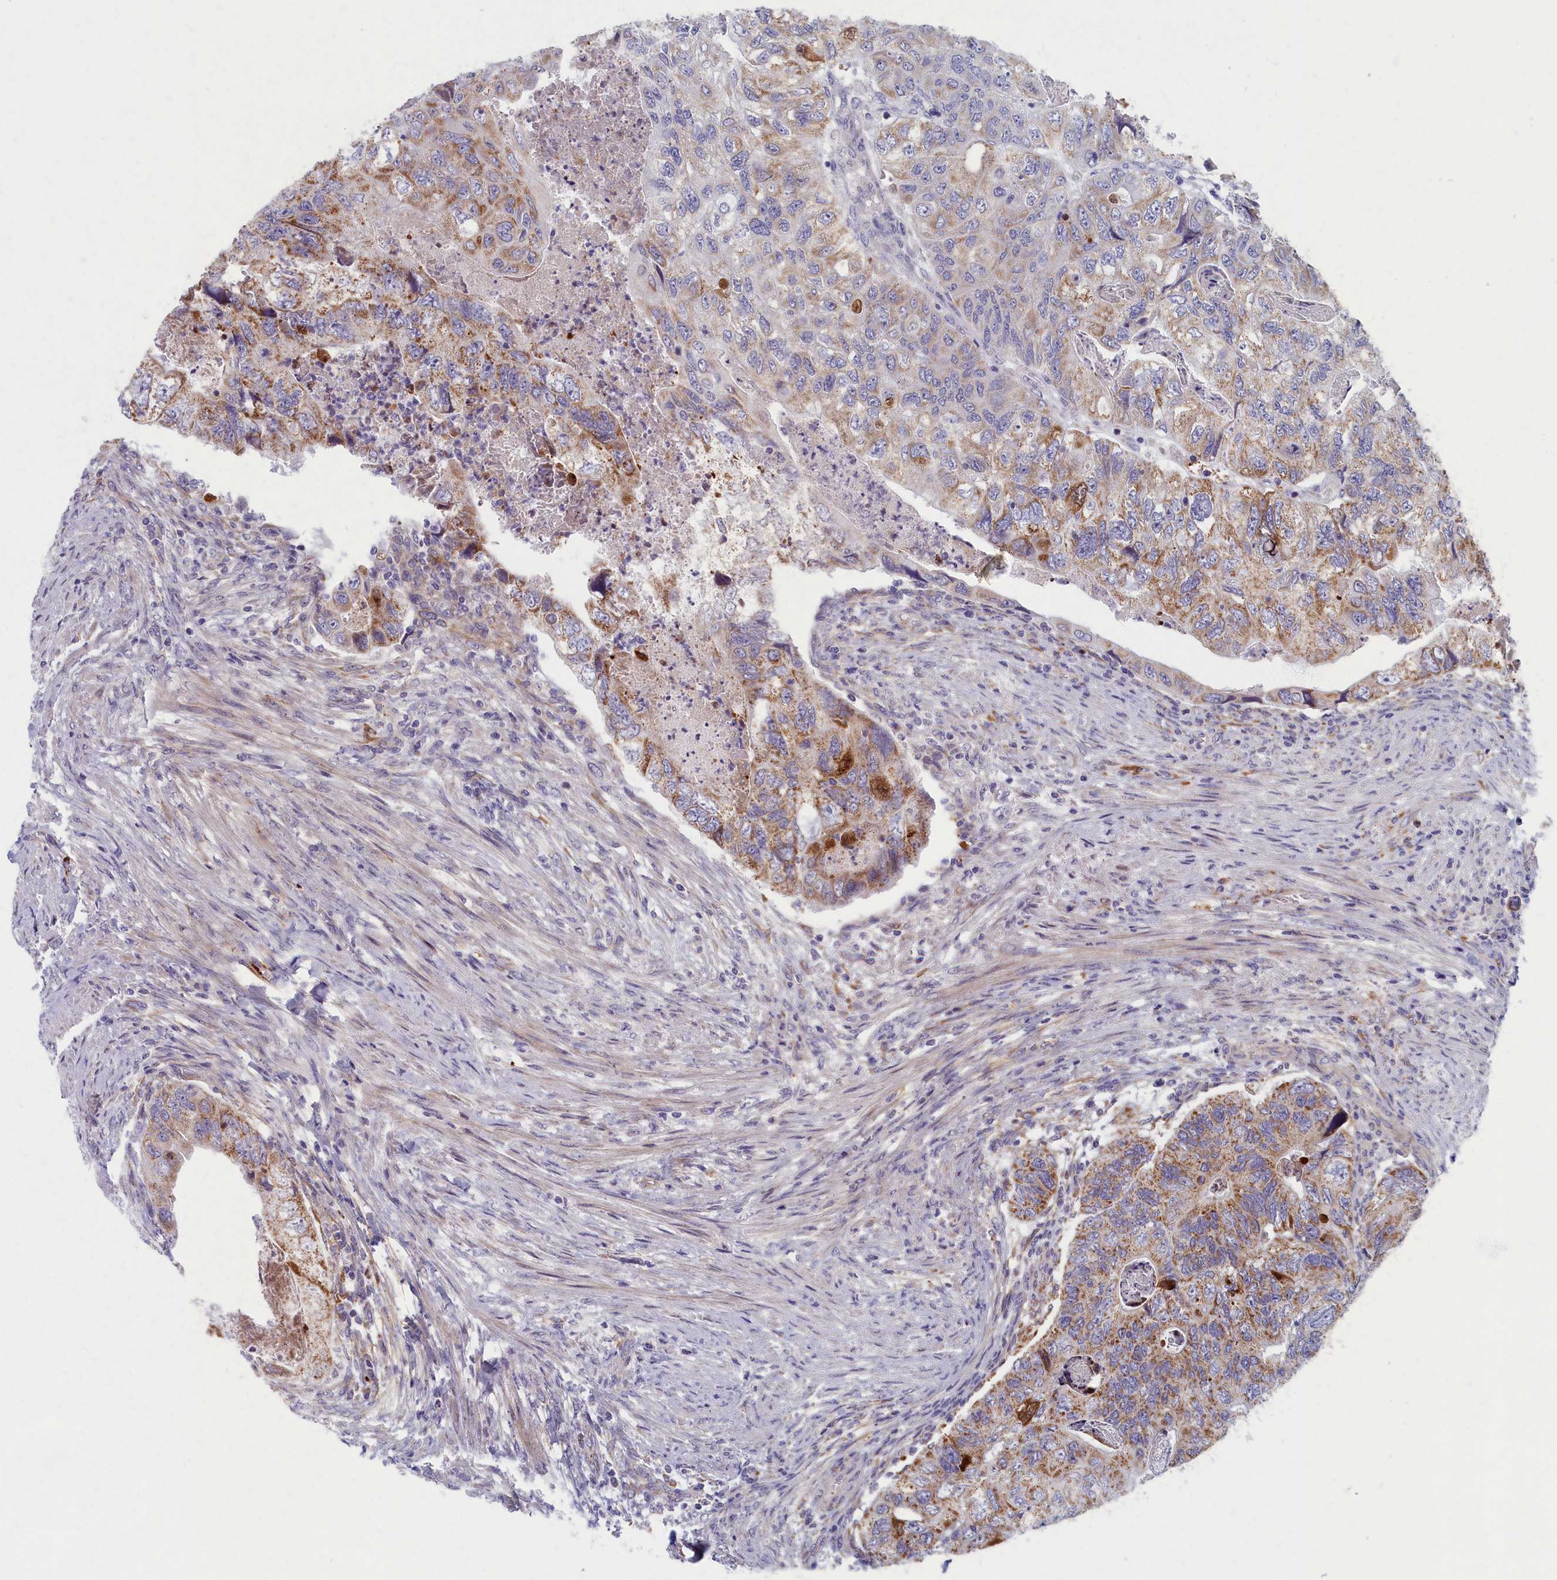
{"staining": {"intensity": "moderate", "quantity": "25%-75%", "location": "cytoplasmic/membranous"}, "tissue": "colorectal cancer", "cell_type": "Tumor cells", "image_type": "cancer", "snomed": [{"axis": "morphology", "description": "Adenocarcinoma, NOS"}, {"axis": "topography", "description": "Rectum"}], "caption": "High-magnification brightfield microscopy of colorectal cancer stained with DAB (brown) and counterstained with hematoxylin (blue). tumor cells exhibit moderate cytoplasmic/membranous staining is appreciated in approximately25%-75% of cells.", "gene": "MRPS25", "patient": {"sex": "male", "age": 63}}